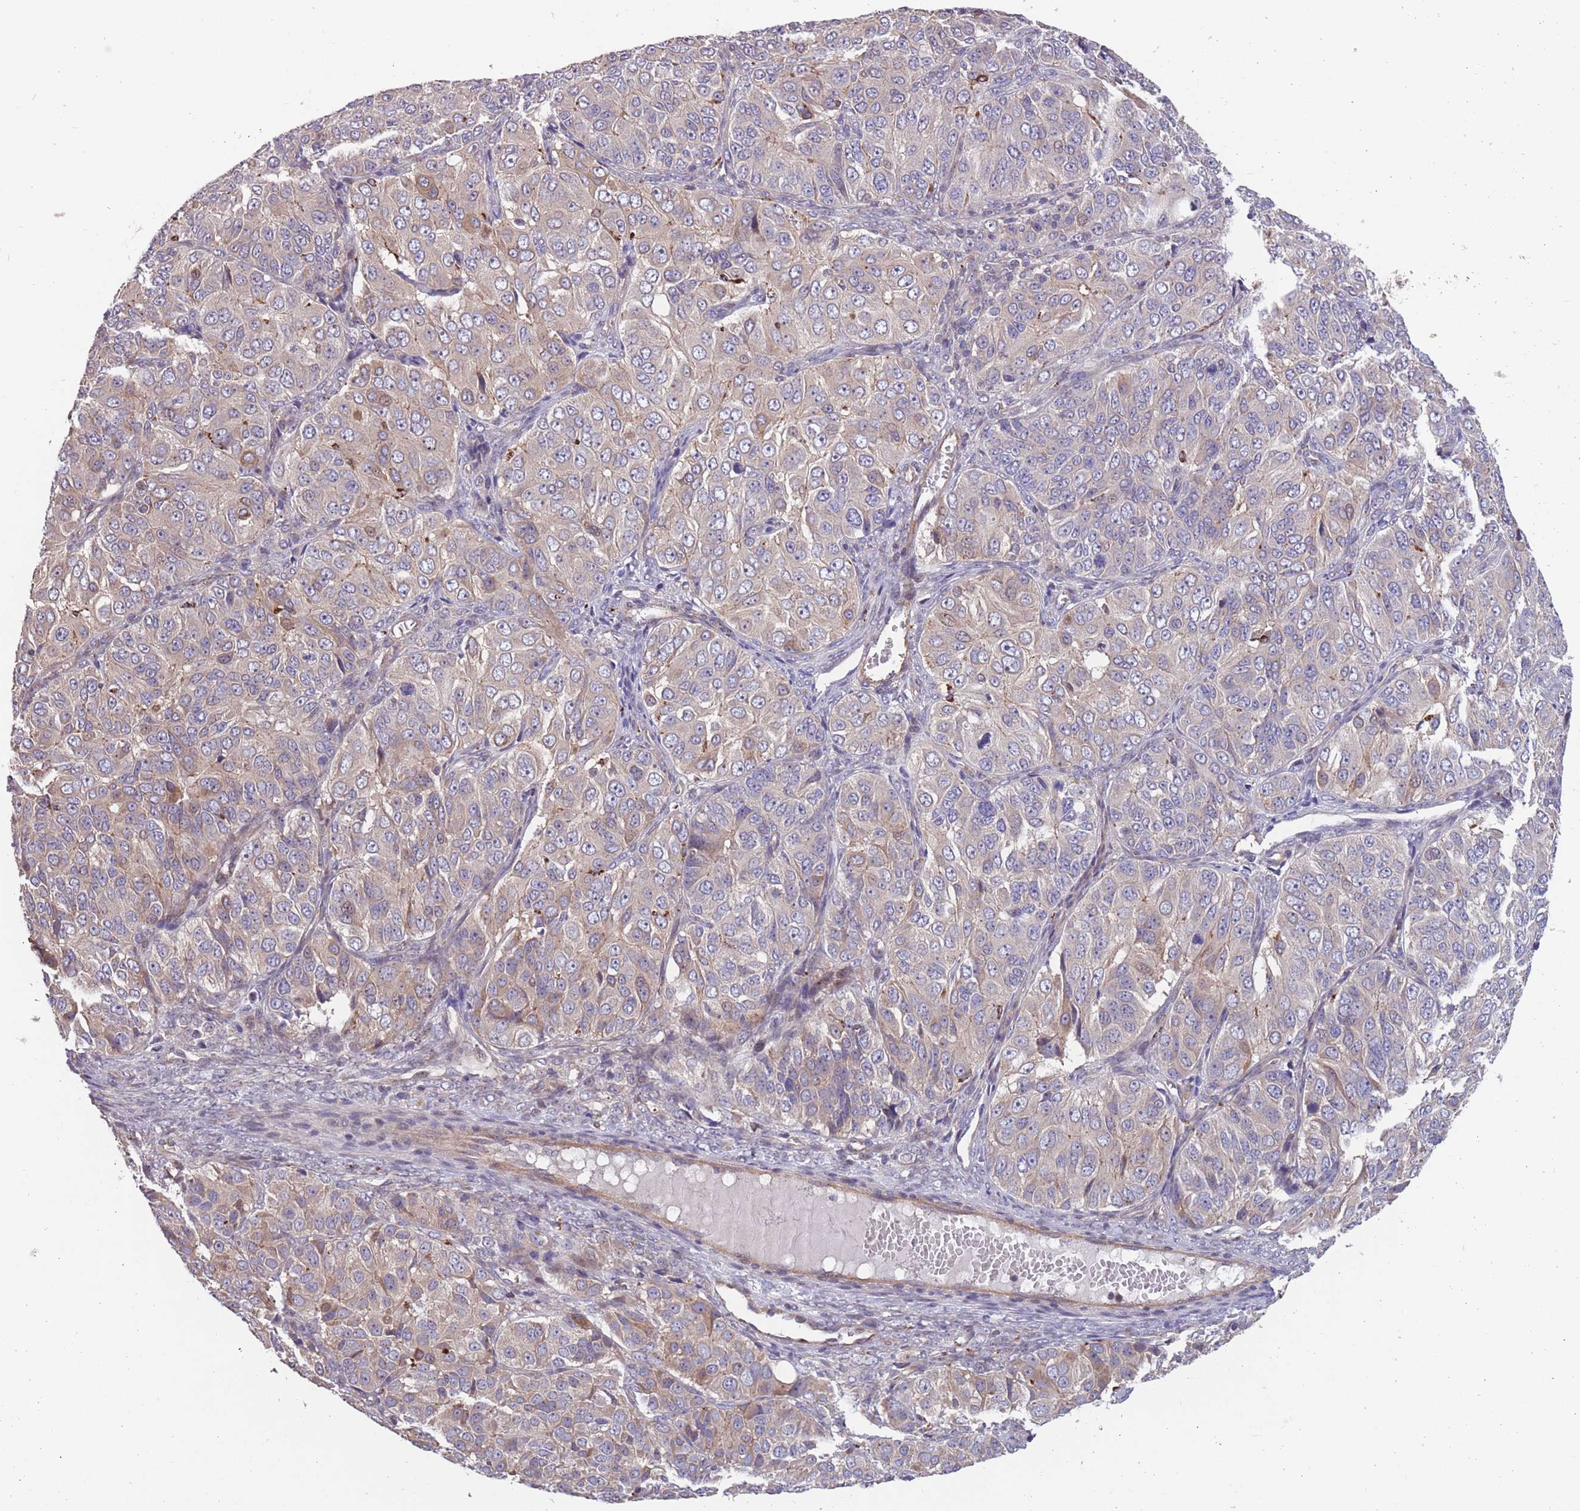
{"staining": {"intensity": "weak", "quantity": "<25%", "location": "cytoplasmic/membranous"}, "tissue": "ovarian cancer", "cell_type": "Tumor cells", "image_type": "cancer", "snomed": [{"axis": "morphology", "description": "Carcinoma, endometroid"}, {"axis": "topography", "description": "Ovary"}], "caption": "High magnification brightfield microscopy of ovarian cancer stained with DAB (brown) and counterstained with hematoxylin (blue): tumor cells show no significant expression. (Stains: DAB (3,3'-diaminobenzidine) IHC with hematoxylin counter stain, Microscopy: brightfield microscopy at high magnification).", "gene": "ITPKC", "patient": {"sex": "female", "age": 51}}